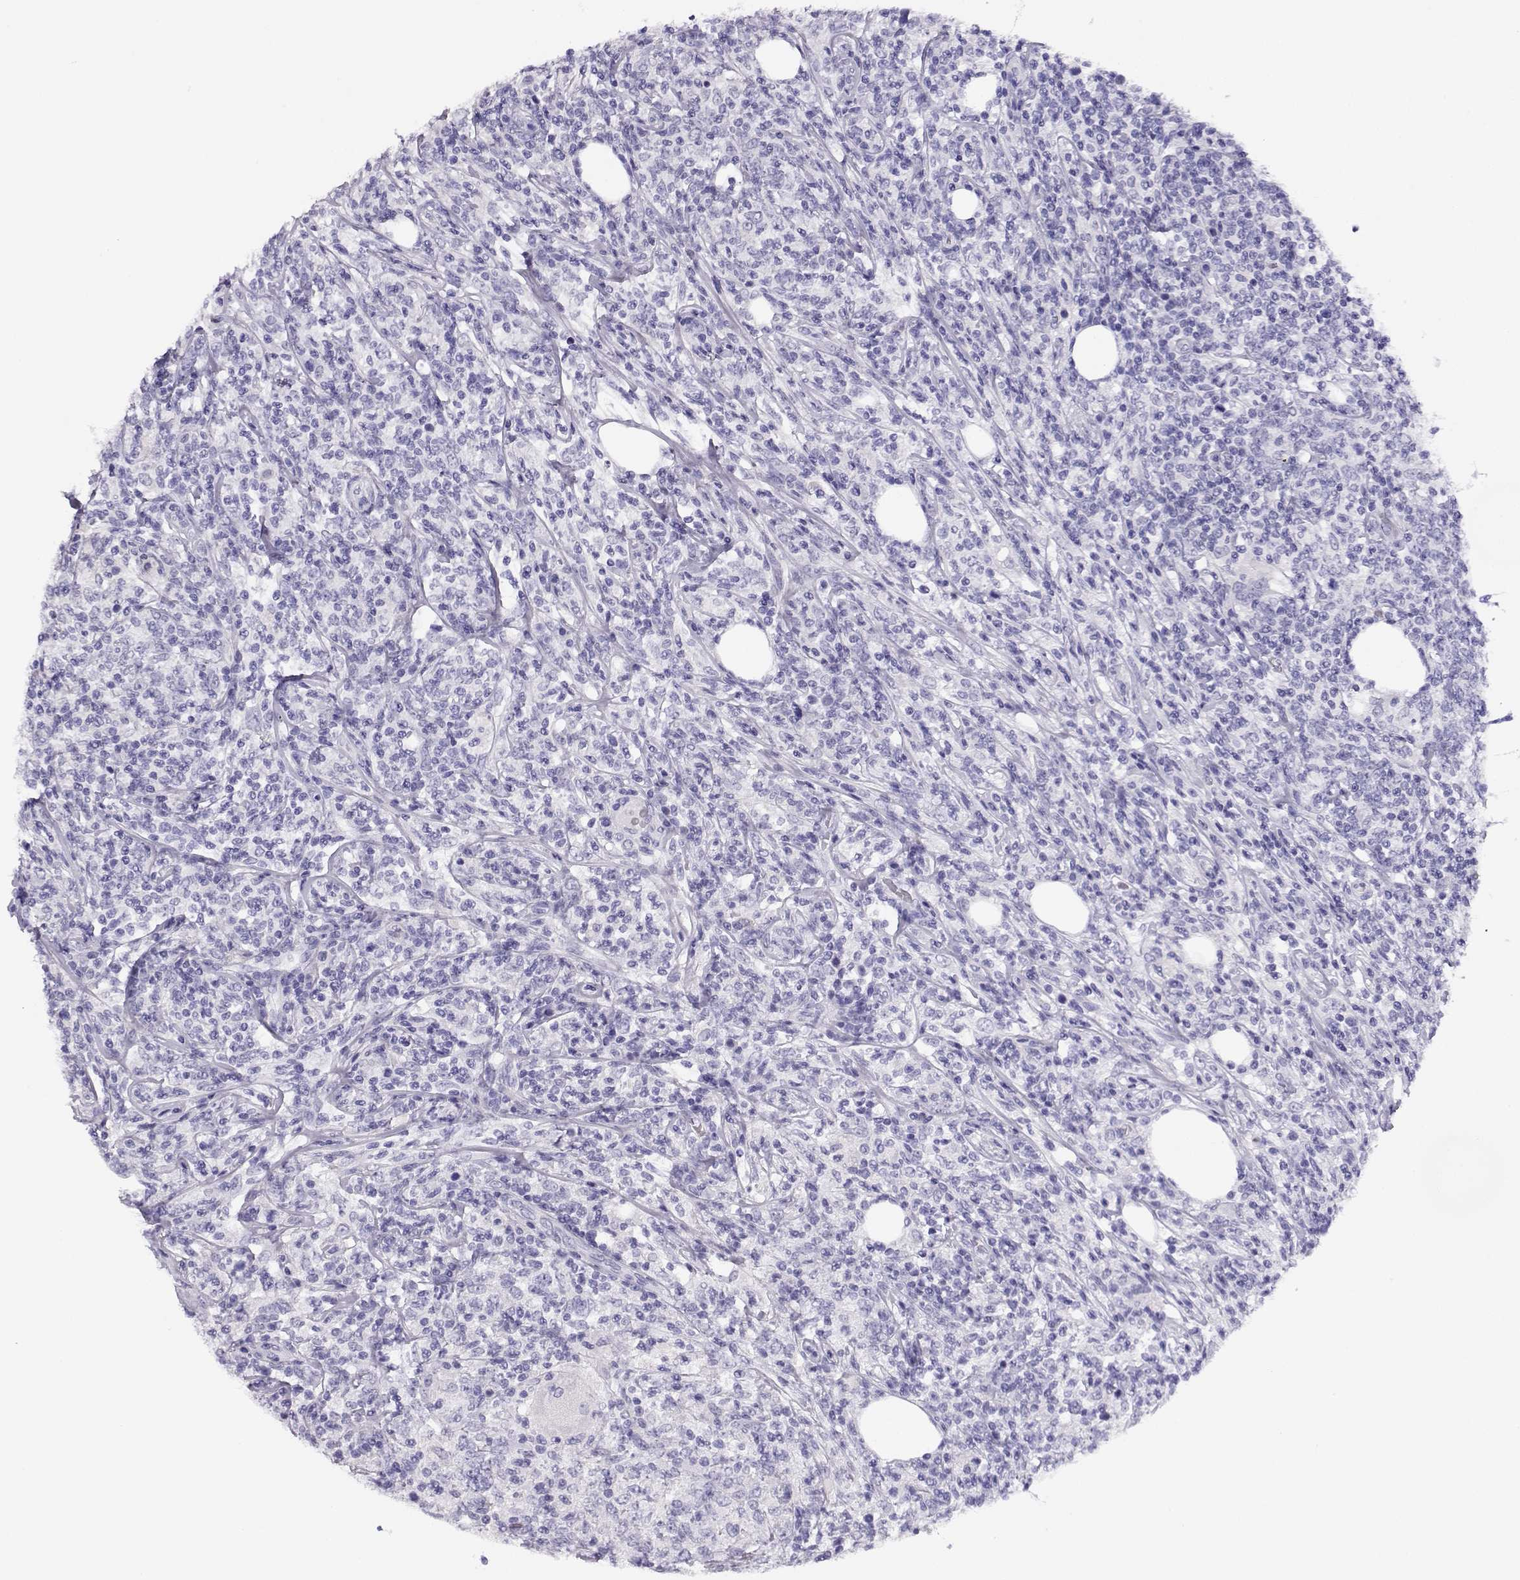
{"staining": {"intensity": "negative", "quantity": "none", "location": "none"}, "tissue": "lymphoma", "cell_type": "Tumor cells", "image_type": "cancer", "snomed": [{"axis": "morphology", "description": "Malignant lymphoma, non-Hodgkin's type, High grade"}, {"axis": "topography", "description": "Lymph node"}], "caption": "Tumor cells show no significant staining in malignant lymphoma, non-Hodgkin's type (high-grade).", "gene": "CRX", "patient": {"sex": "female", "age": 84}}